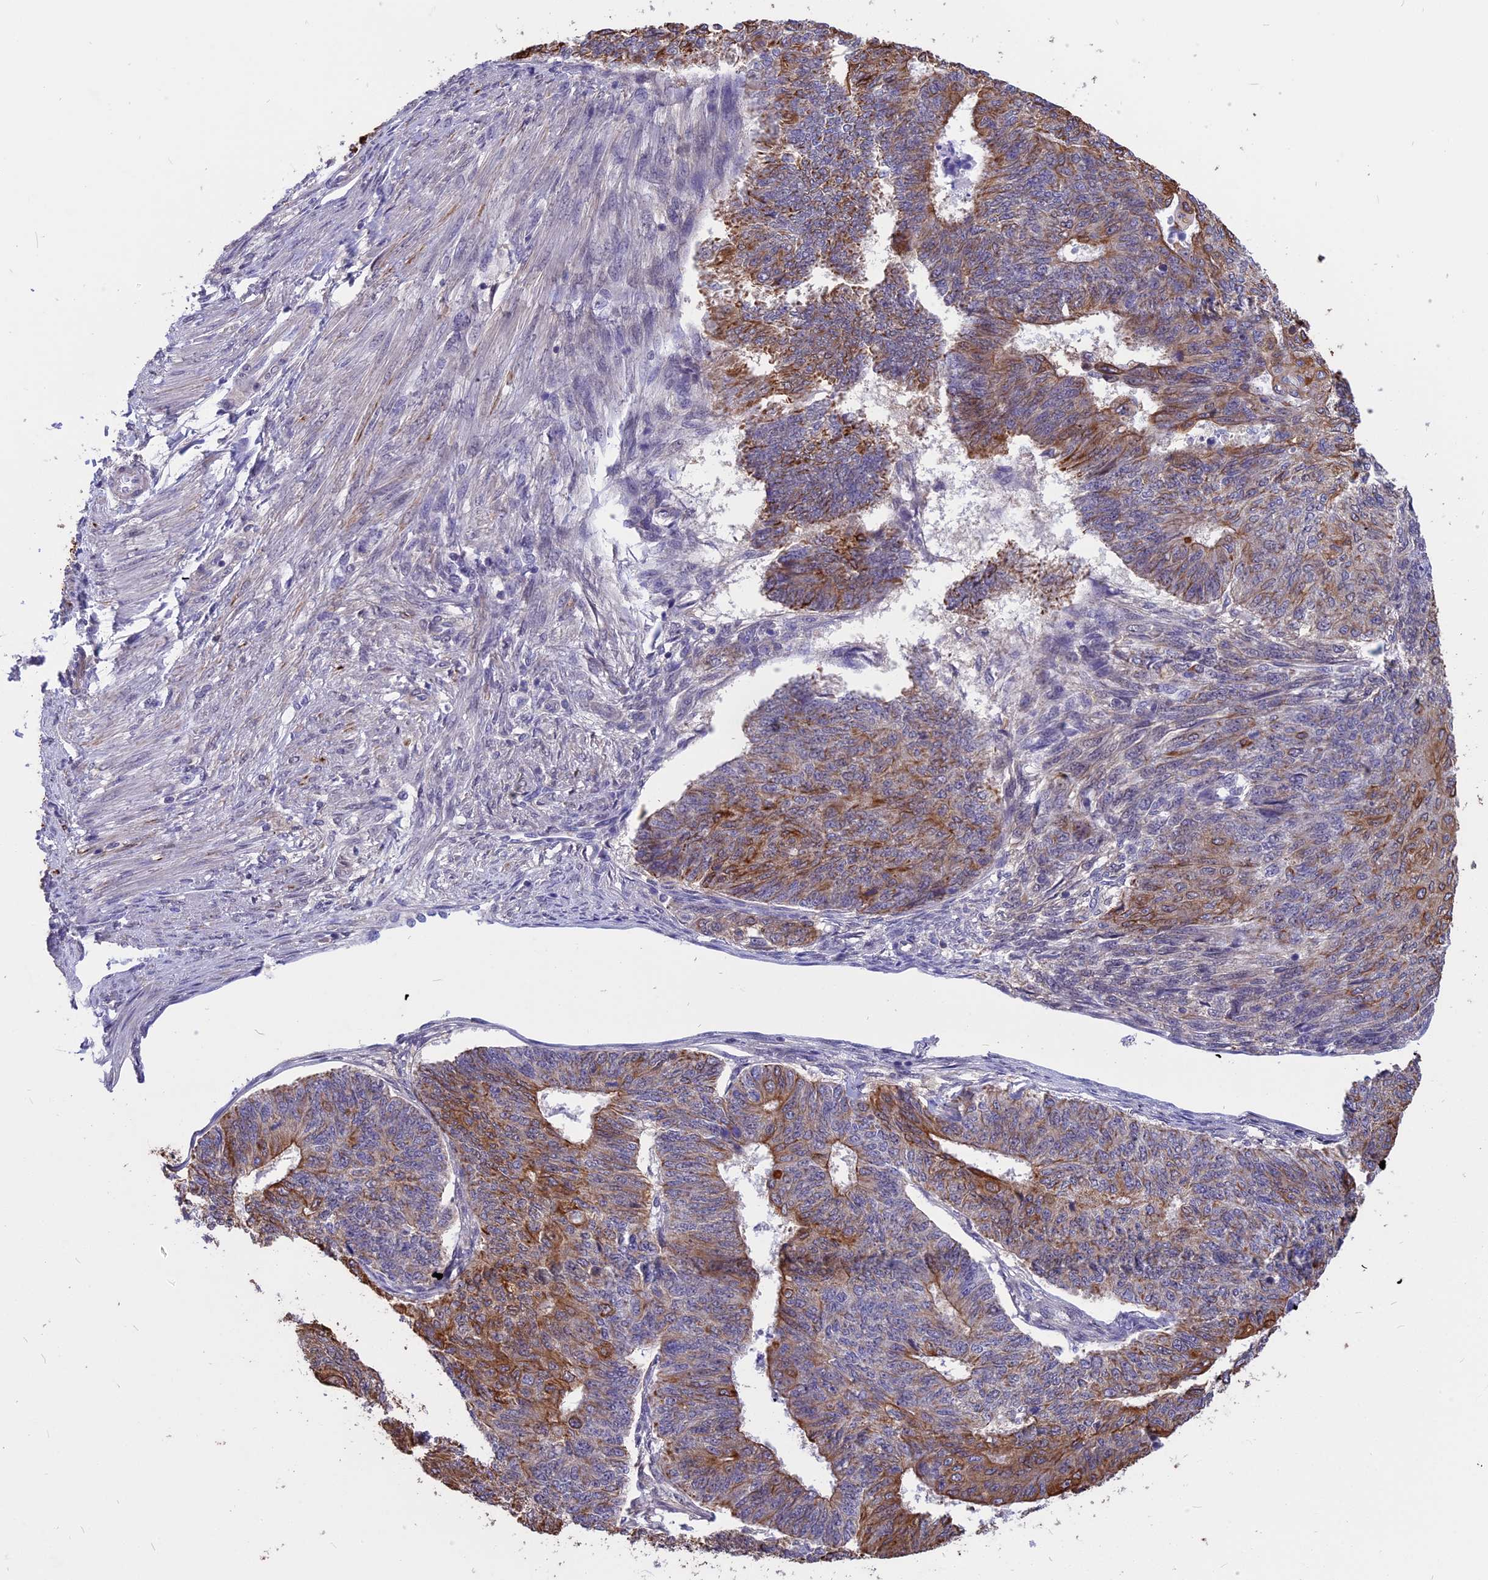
{"staining": {"intensity": "moderate", "quantity": "25%-75%", "location": "cytoplasmic/membranous"}, "tissue": "endometrial cancer", "cell_type": "Tumor cells", "image_type": "cancer", "snomed": [{"axis": "morphology", "description": "Adenocarcinoma, NOS"}, {"axis": "topography", "description": "Endometrium"}], "caption": "Endometrial cancer tissue exhibits moderate cytoplasmic/membranous expression in approximately 25%-75% of tumor cells, visualized by immunohistochemistry. The staining was performed using DAB, with brown indicating positive protein expression. Nuclei are stained blue with hematoxylin.", "gene": "STUB1", "patient": {"sex": "female", "age": 32}}